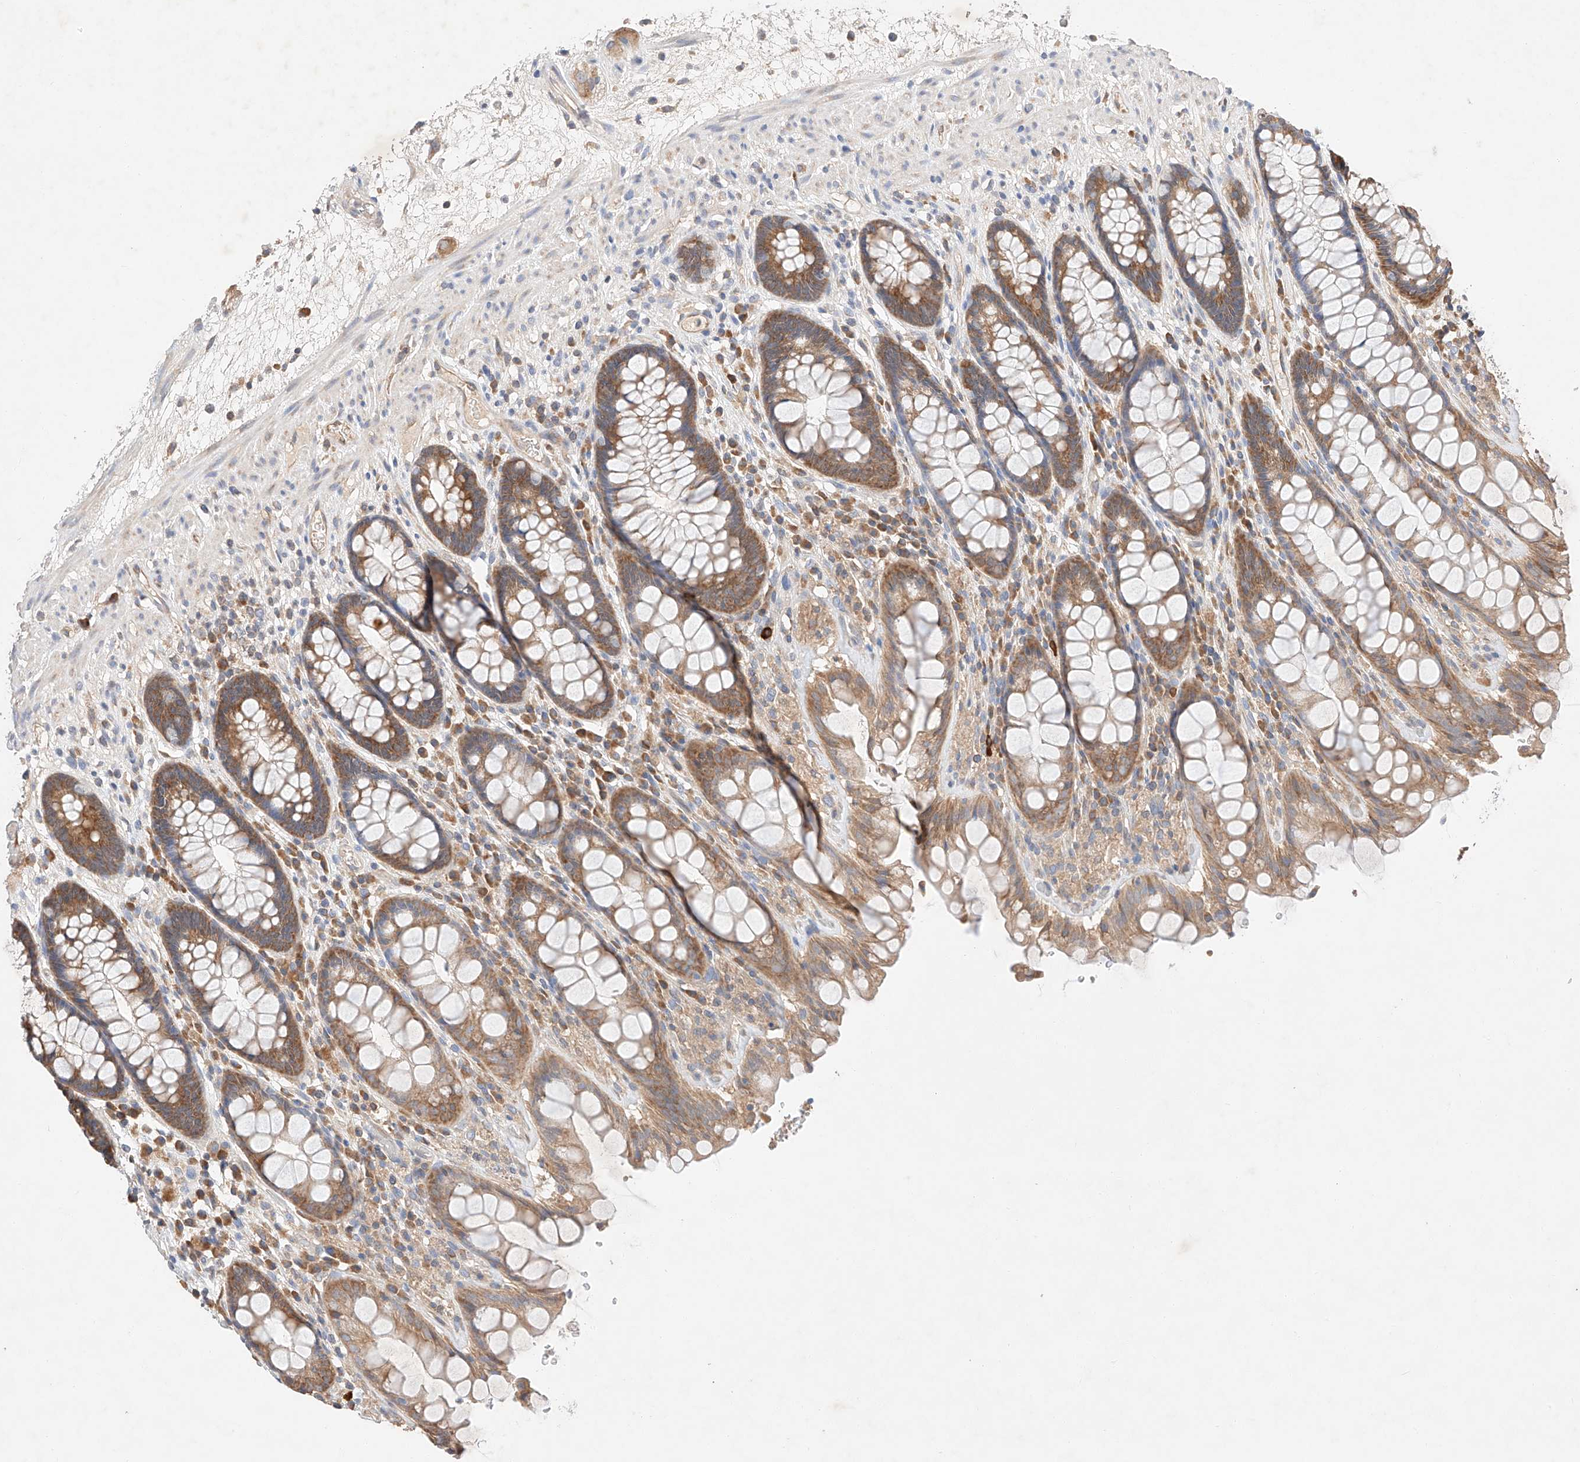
{"staining": {"intensity": "moderate", "quantity": ">75%", "location": "cytoplasmic/membranous"}, "tissue": "rectum", "cell_type": "Glandular cells", "image_type": "normal", "snomed": [{"axis": "morphology", "description": "Normal tissue, NOS"}, {"axis": "topography", "description": "Rectum"}], "caption": "Glandular cells reveal moderate cytoplasmic/membranous staining in approximately >75% of cells in unremarkable rectum. (DAB (3,3'-diaminobenzidine) = brown stain, brightfield microscopy at high magnification).", "gene": "C6orf118", "patient": {"sex": "male", "age": 64}}